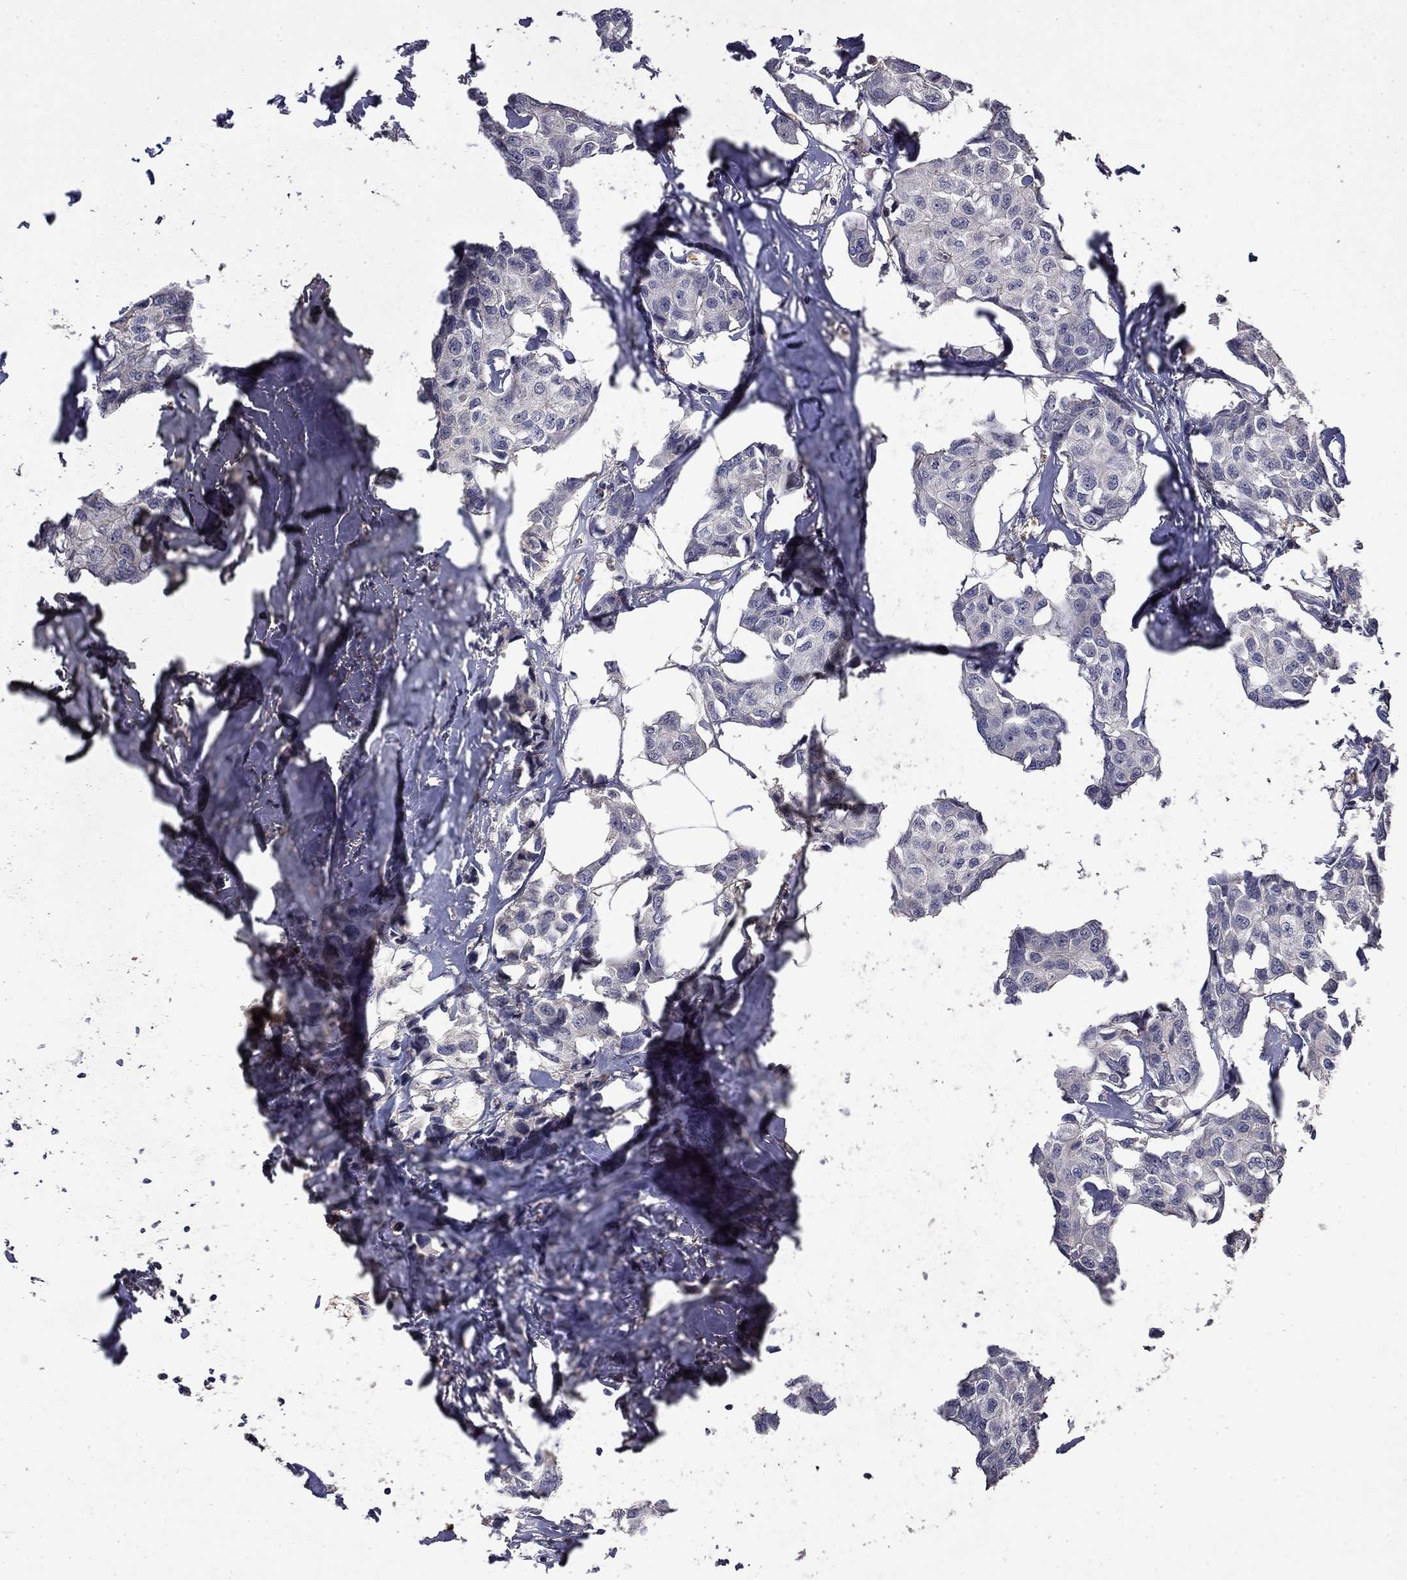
{"staining": {"intensity": "negative", "quantity": "none", "location": "none"}, "tissue": "breast cancer", "cell_type": "Tumor cells", "image_type": "cancer", "snomed": [{"axis": "morphology", "description": "Duct carcinoma"}, {"axis": "topography", "description": "Breast"}], "caption": "Immunohistochemistry (IHC) photomicrograph of human breast infiltrating ductal carcinoma stained for a protein (brown), which reveals no expression in tumor cells.", "gene": "SATB1", "patient": {"sex": "female", "age": 80}}